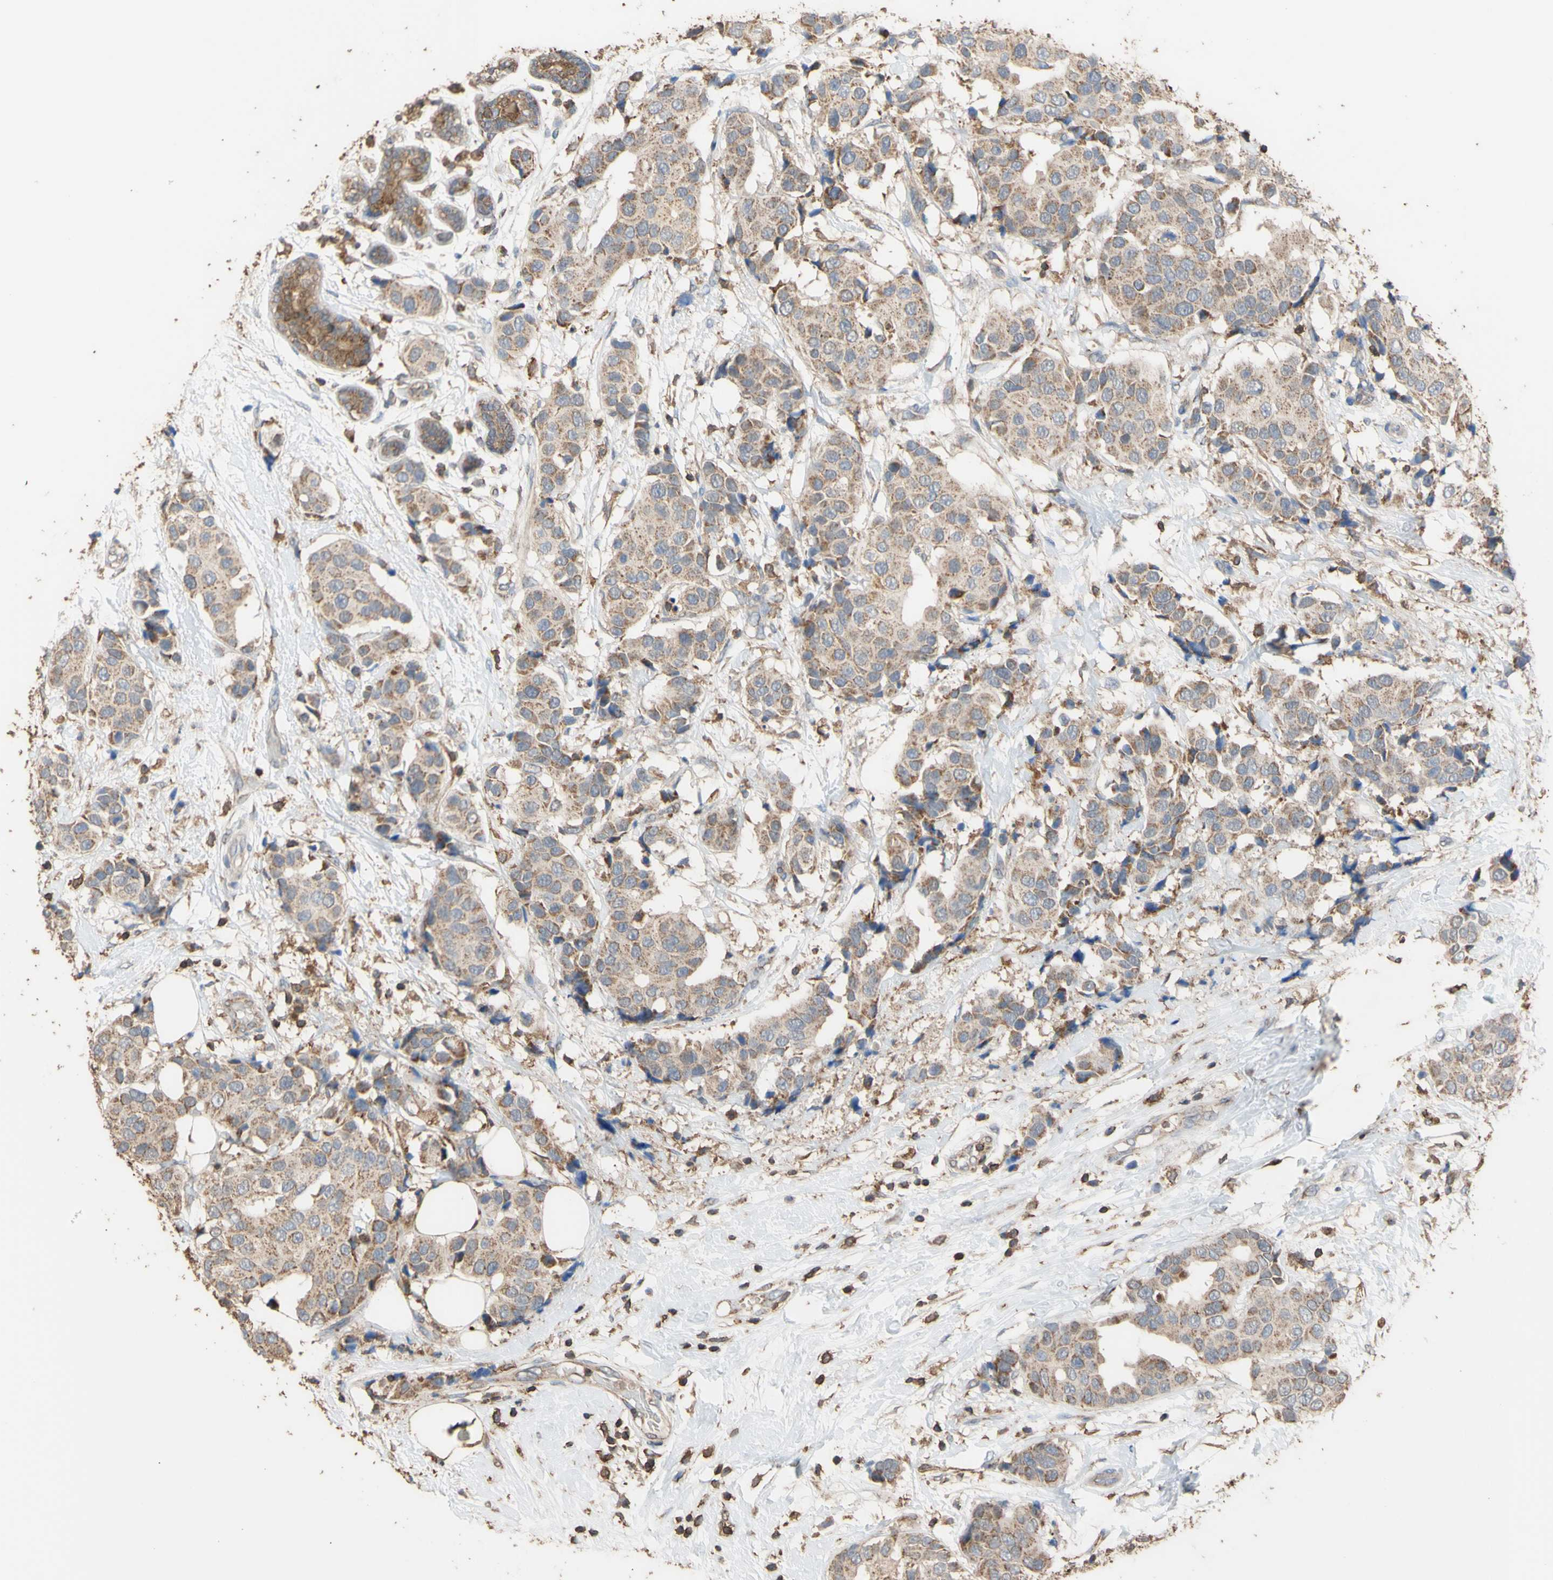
{"staining": {"intensity": "weak", "quantity": ">75%", "location": "cytoplasmic/membranous"}, "tissue": "breast cancer", "cell_type": "Tumor cells", "image_type": "cancer", "snomed": [{"axis": "morphology", "description": "Normal tissue, NOS"}, {"axis": "morphology", "description": "Duct carcinoma"}, {"axis": "topography", "description": "Breast"}], "caption": "IHC photomicrograph of breast cancer stained for a protein (brown), which displays low levels of weak cytoplasmic/membranous expression in about >75% of tumor cells.", "gene": "ALDH9A1", "patient": {"sex": "female", "age": 39}}